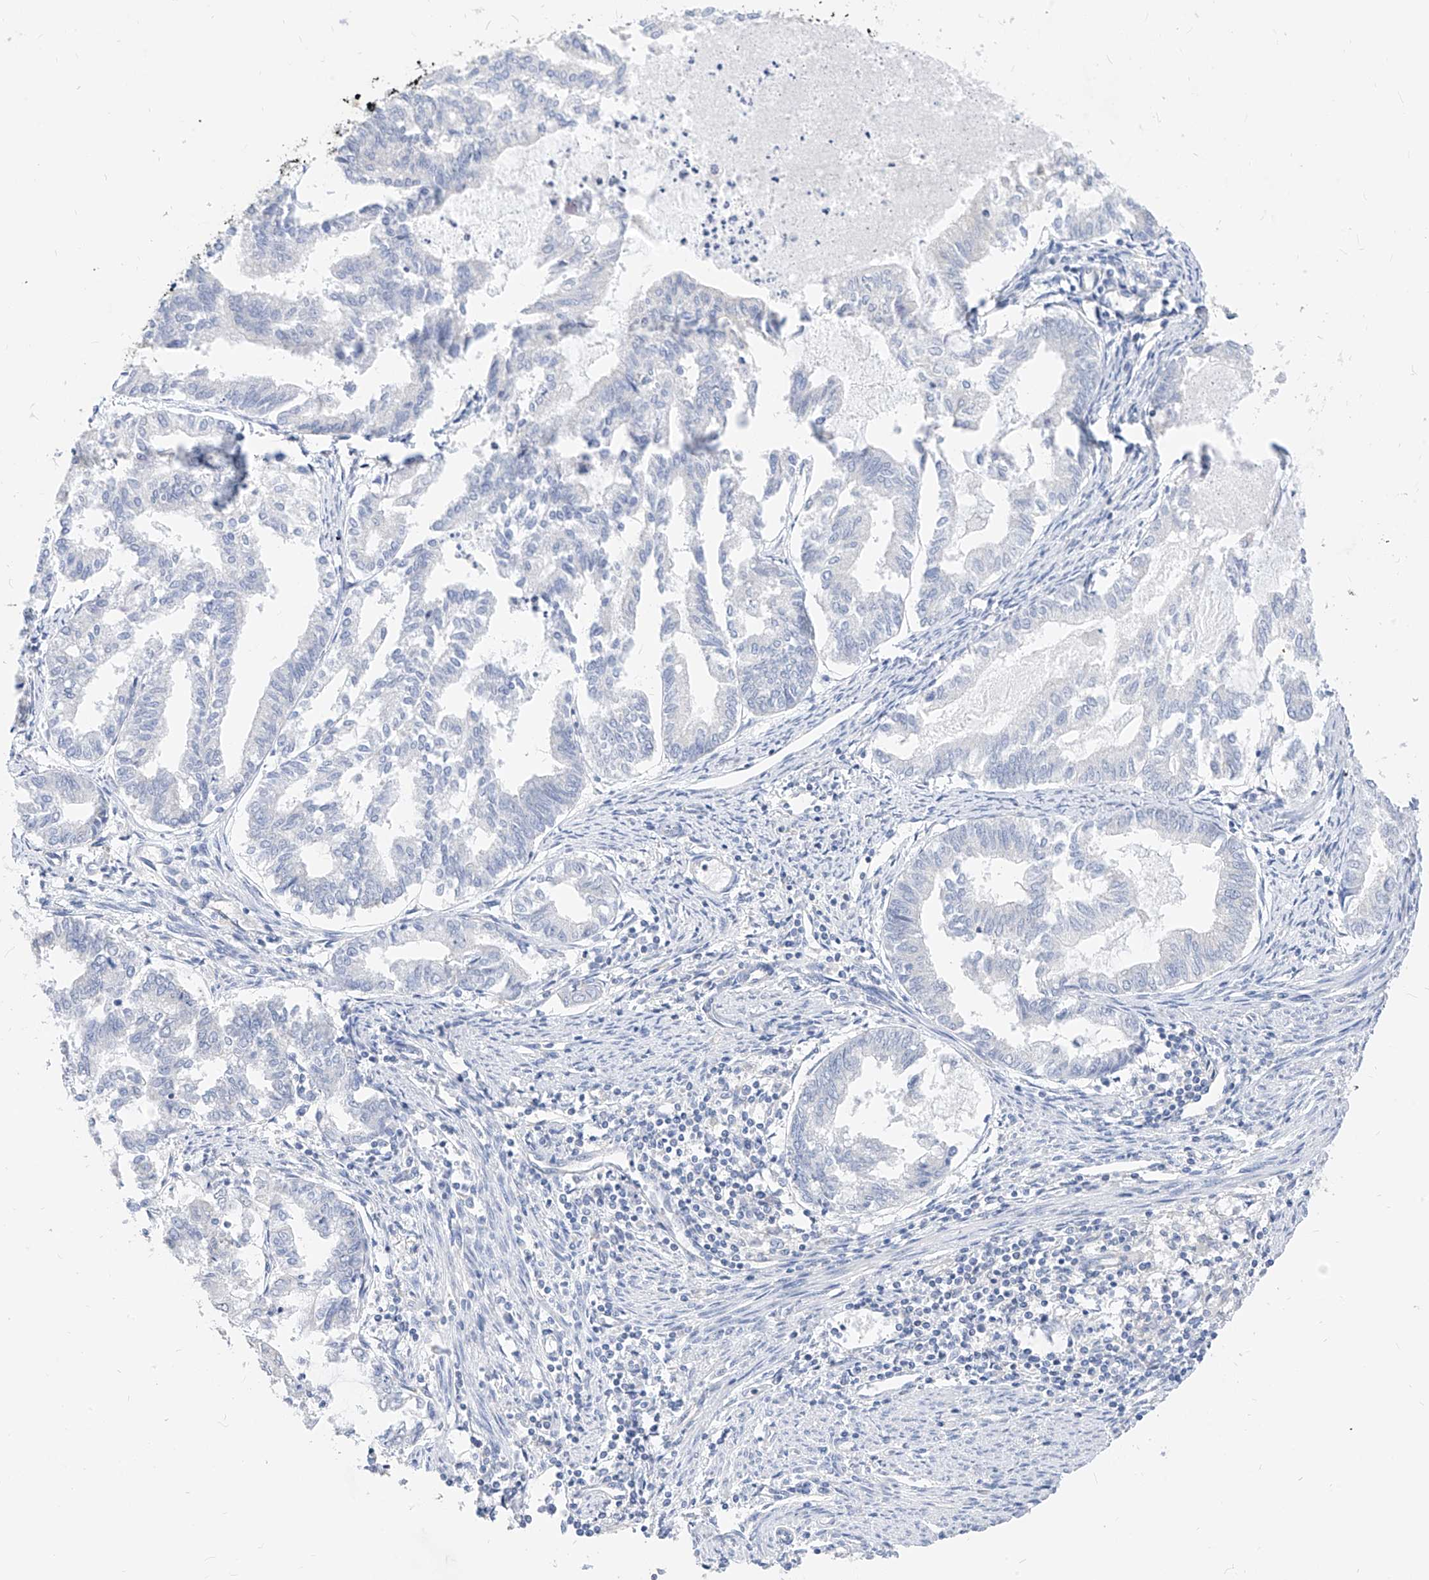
{"staining": {"intensity": "negative", "quantity": "none", "location": "none"}, "tissue": "endometrial cancer", "cell_type": "Tumor cells", "image_type": "cancer", "snomed": [{"axis": "morphology", "description": "Adenocarcinoma, NOS"}, {"axis": "topography", "description": "Endometrium"}], "caption": "Immunohistochemistry (IHC) histopathology image of endometrial cancer stained for a protein (brown), which exhibits no expression in tumor cells.", "gene": "ZZEF1", "patient": {"sex": "female", "age": 79}}